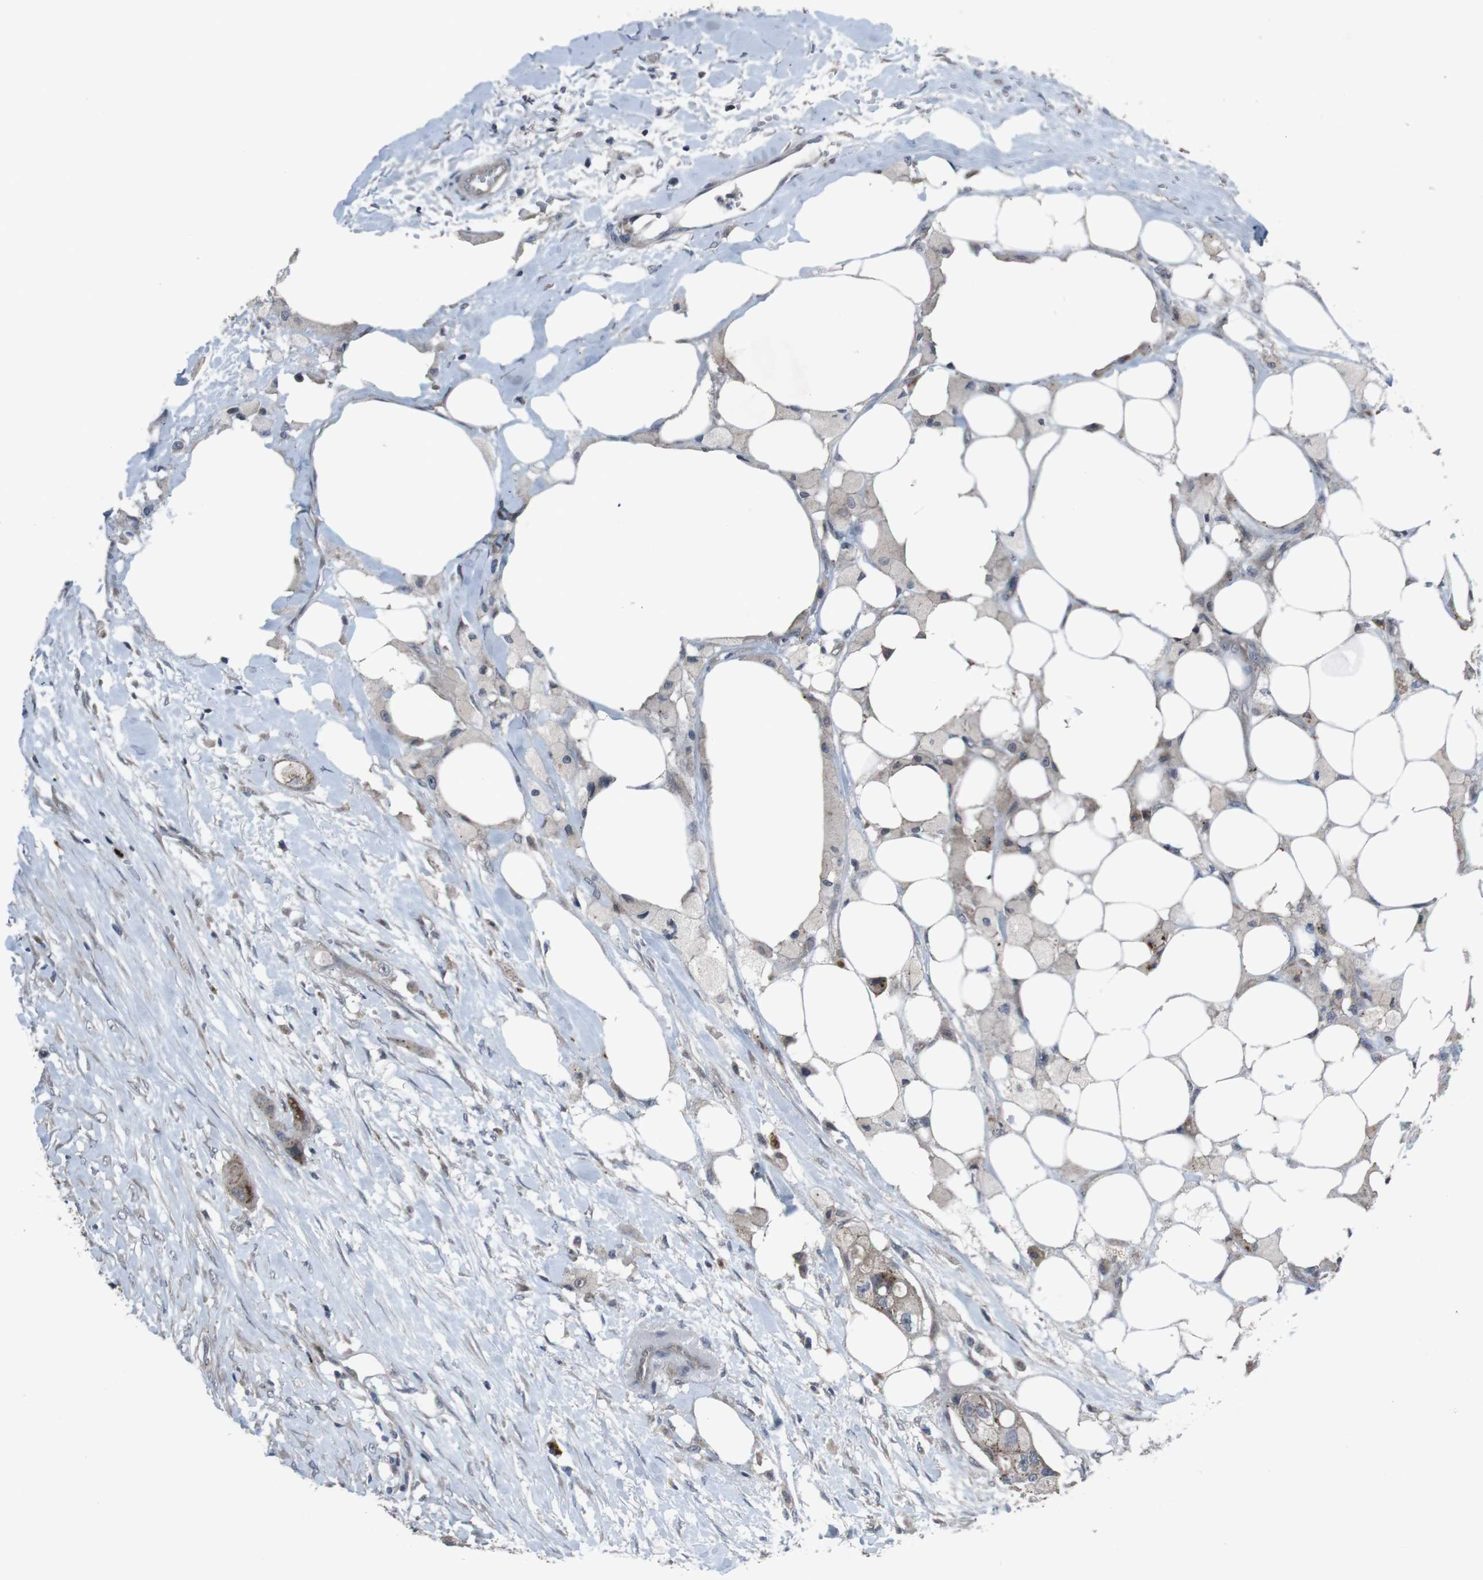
{"staining": {"intensity": "moderate", "quantity": ">75%", "location": "cytoplasmic/membranous"}, "tissue": "colorectal cancer", "cell_type": "Tumor cells", "image_type": "cancer", "snomed": [{"axis": "morphology", "description": "Adenocarcinoma, NOS"}, {"axis": "topography", "description": "Colon"}], "caption": "Protein staining of colorectal cancer tissue reveals moderate cytoplasmic/membranous staining in approximately >75% of tumor cells.", "gene": "EFNA5", "patient": {"sex": "female", "age": 57}}